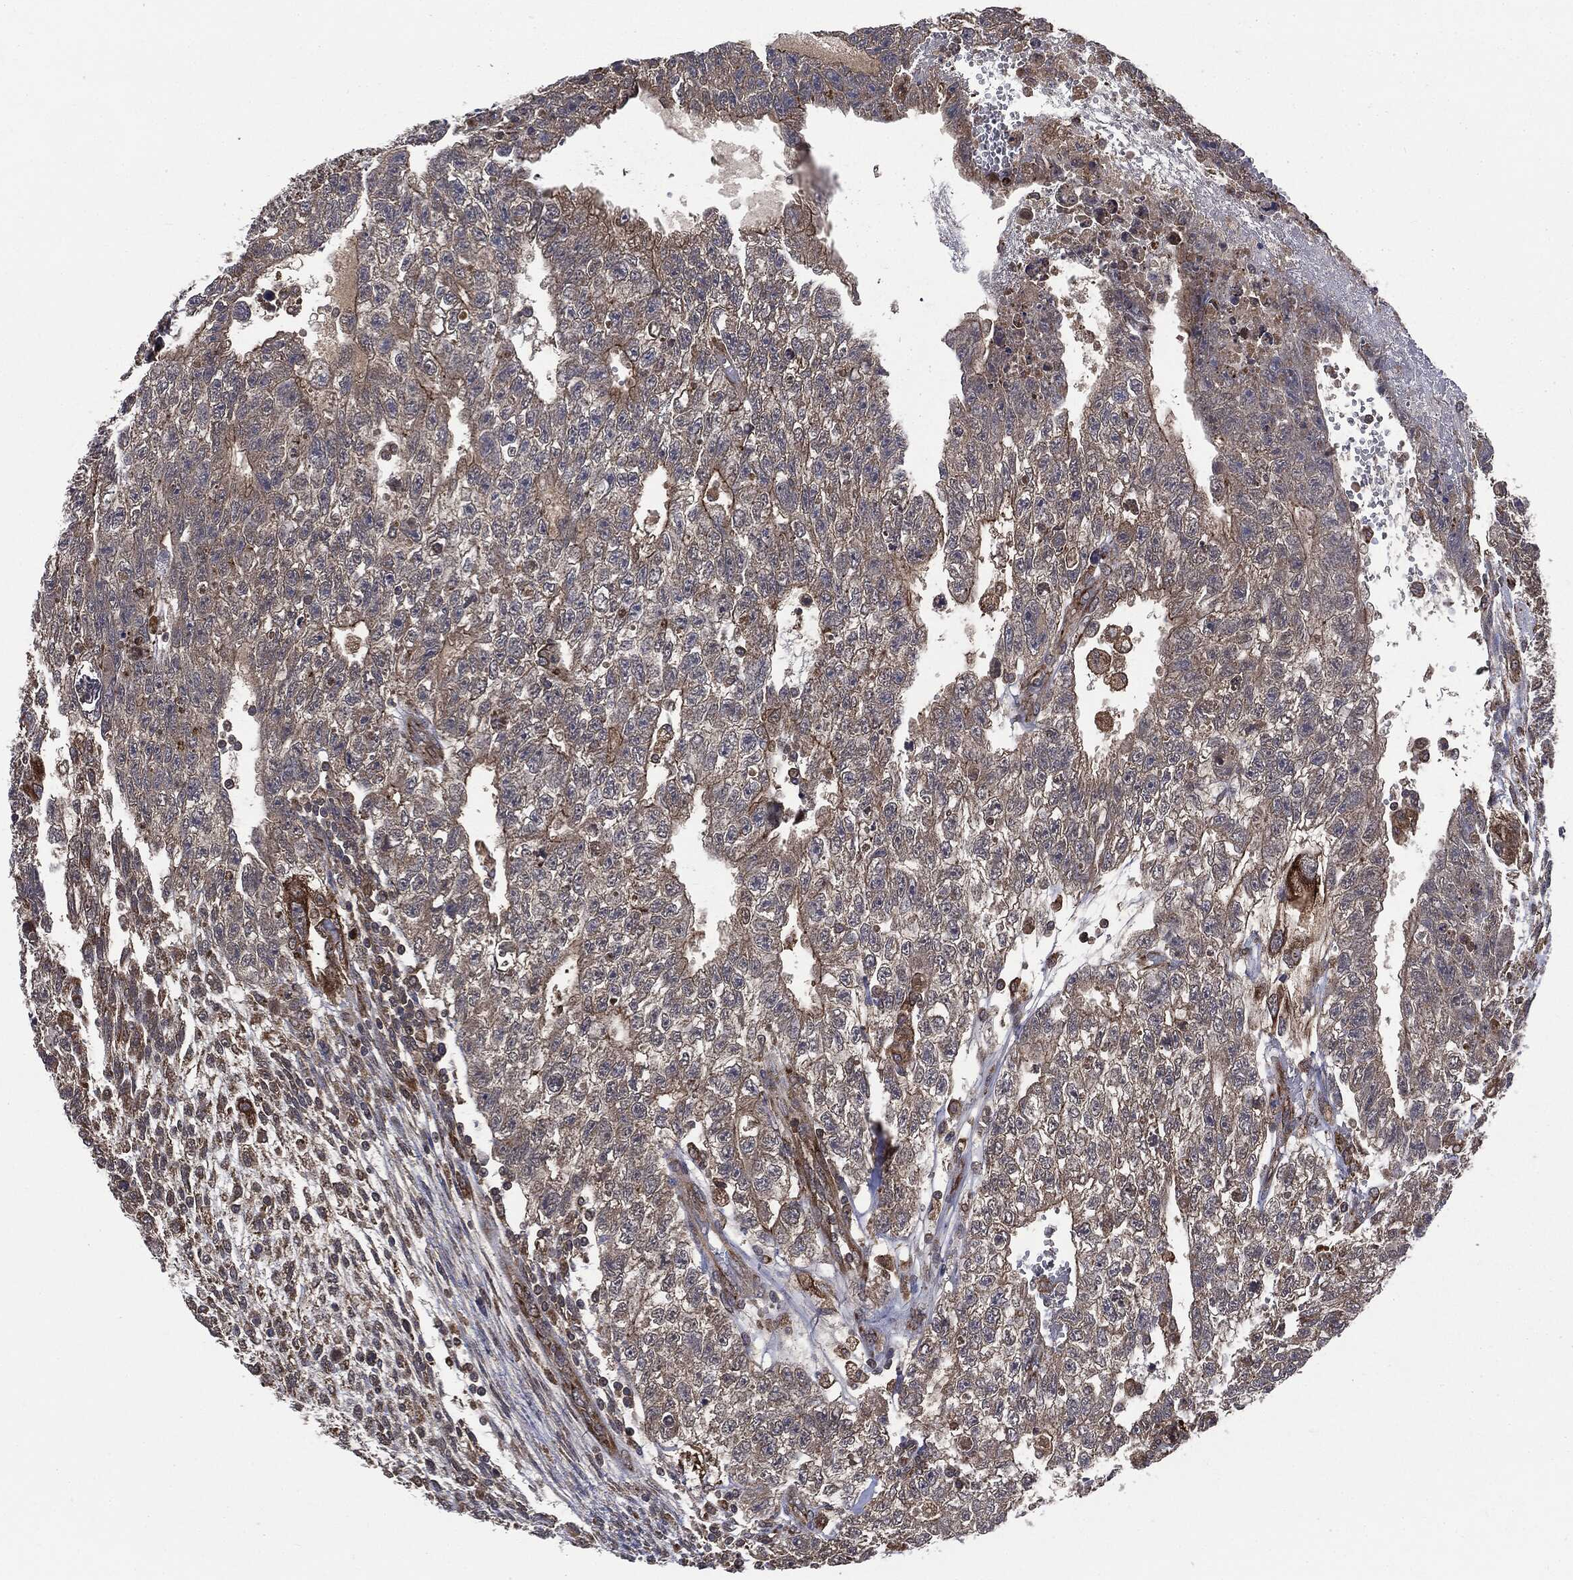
{"staining": {"intensity": "weak", "quantity": "25%-75%", "location": "cytoplasmic/membranous"}, "tissue": "testis cancer", "cell_type": "Tumor cells", "image_type": "cancer", "snomed": [{"axis": "morphology", "description": "Carcinoma, Embryonal, NOS"}, {"axis": "topography", "description": "Testis"}], "caption": "Immunohistochemistry (IHC) image of neoplastic tissue: testis cancer (embryonal carcinoma) stained using immunohistochemistry reveals low levels of weak protein expression localized specifically in the cytoplasmic/membranous of tumor cells, appearing as a cytoplasmic/membranous brown color.", "gene": "PLOD3", "patient": {"sex": "male", "age": 26}}